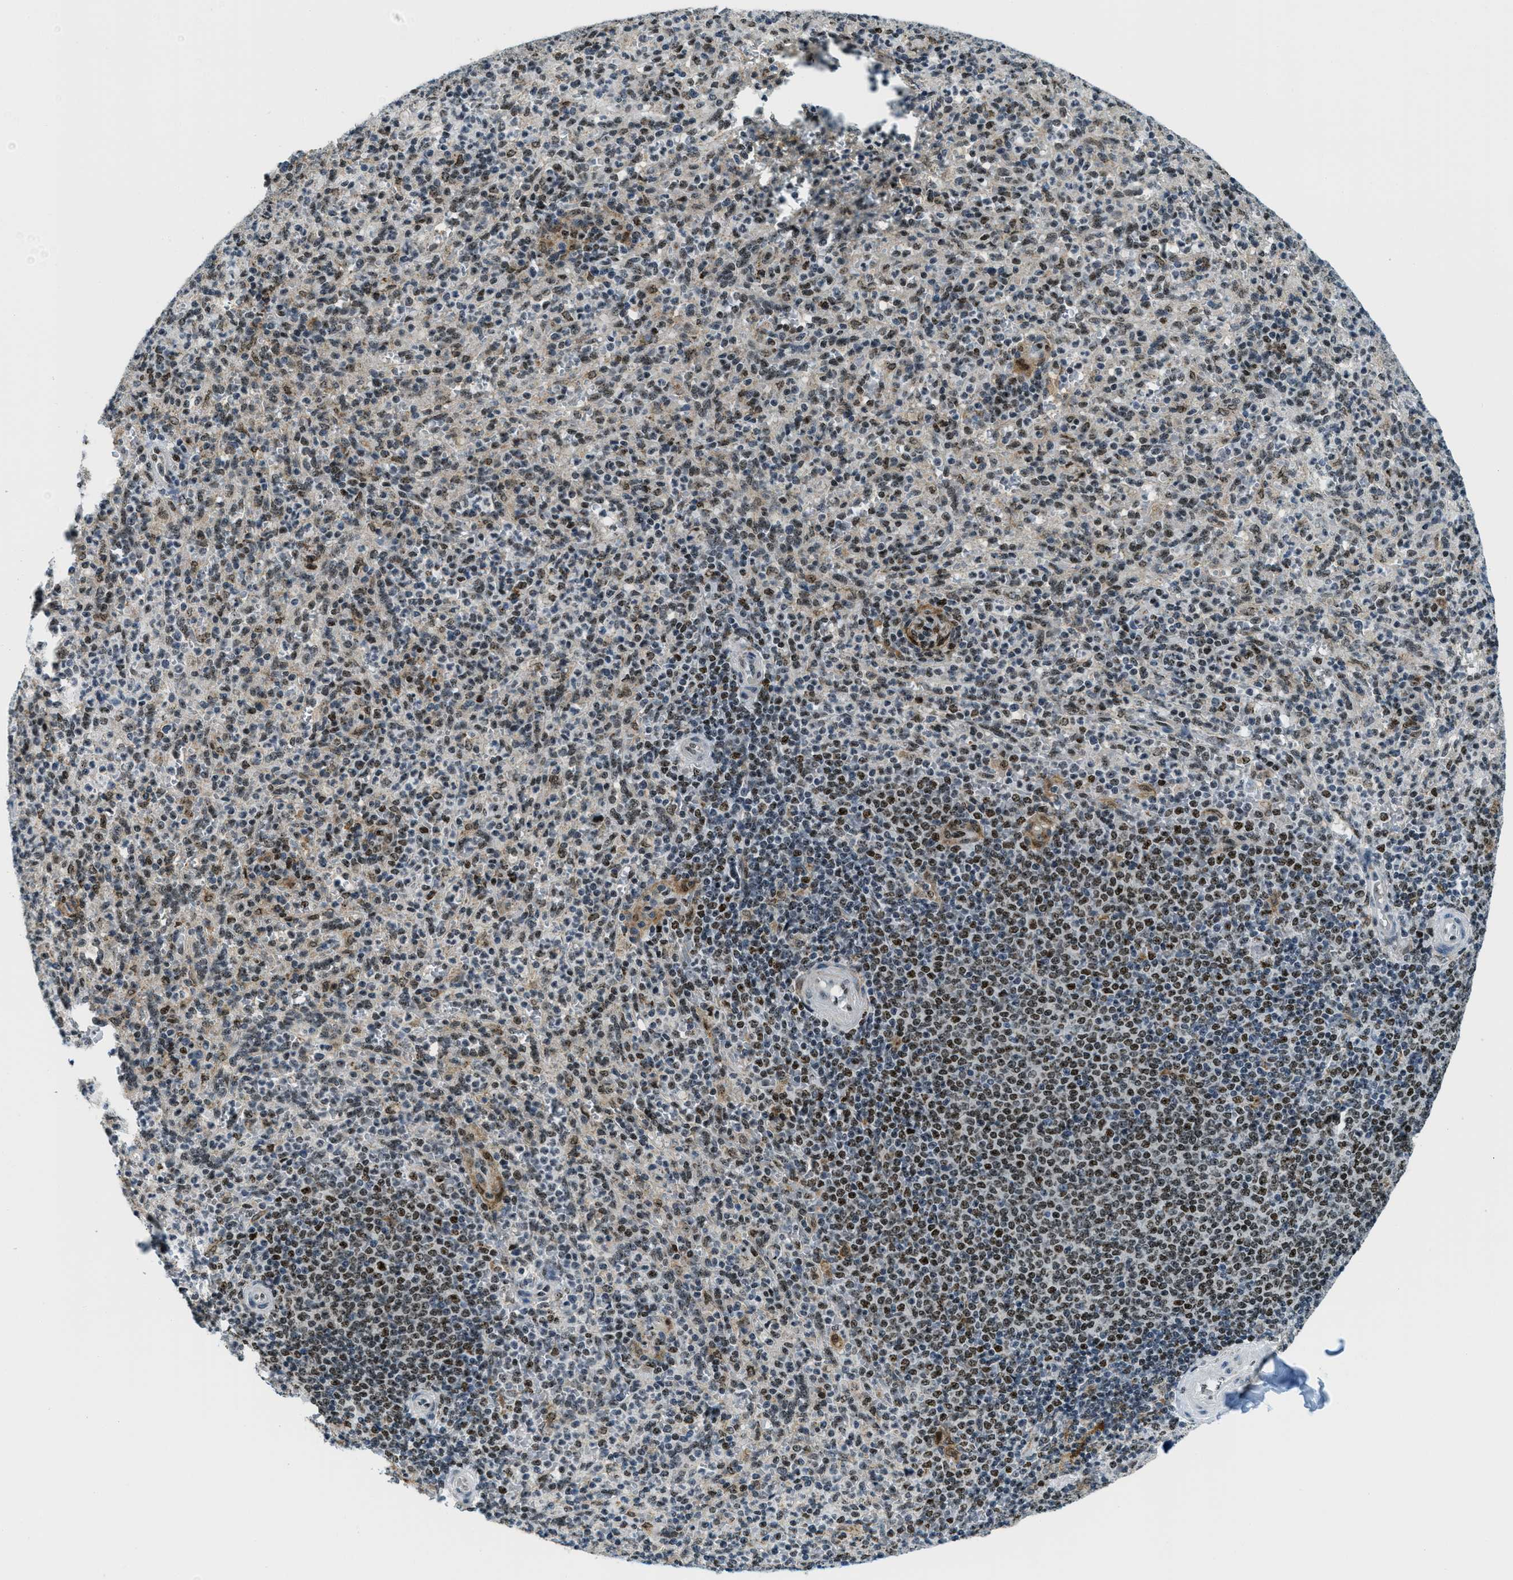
{"staining": {"intensity": "strong", "quantity": "25%-75%", "location": "nuclear"}, "tissue": "spleen", "cell_type": "Cells in red pulp", "image_type": "normal", "snomed": [{"axis": "morphology", "description": "Normal tissue, NOS"}, {"axis": "topography", "description": "Spleen"}], "caption": "Spleen stained with immunohistochemistry (IHC) reveals strong nuclear positivity in approximately 25%-75% of cells in red pulp. (Brightfield microscopy of DAB IHC at high magnification).", "gene": "SP100", "patient": {"sex": "male", "age": 36}}